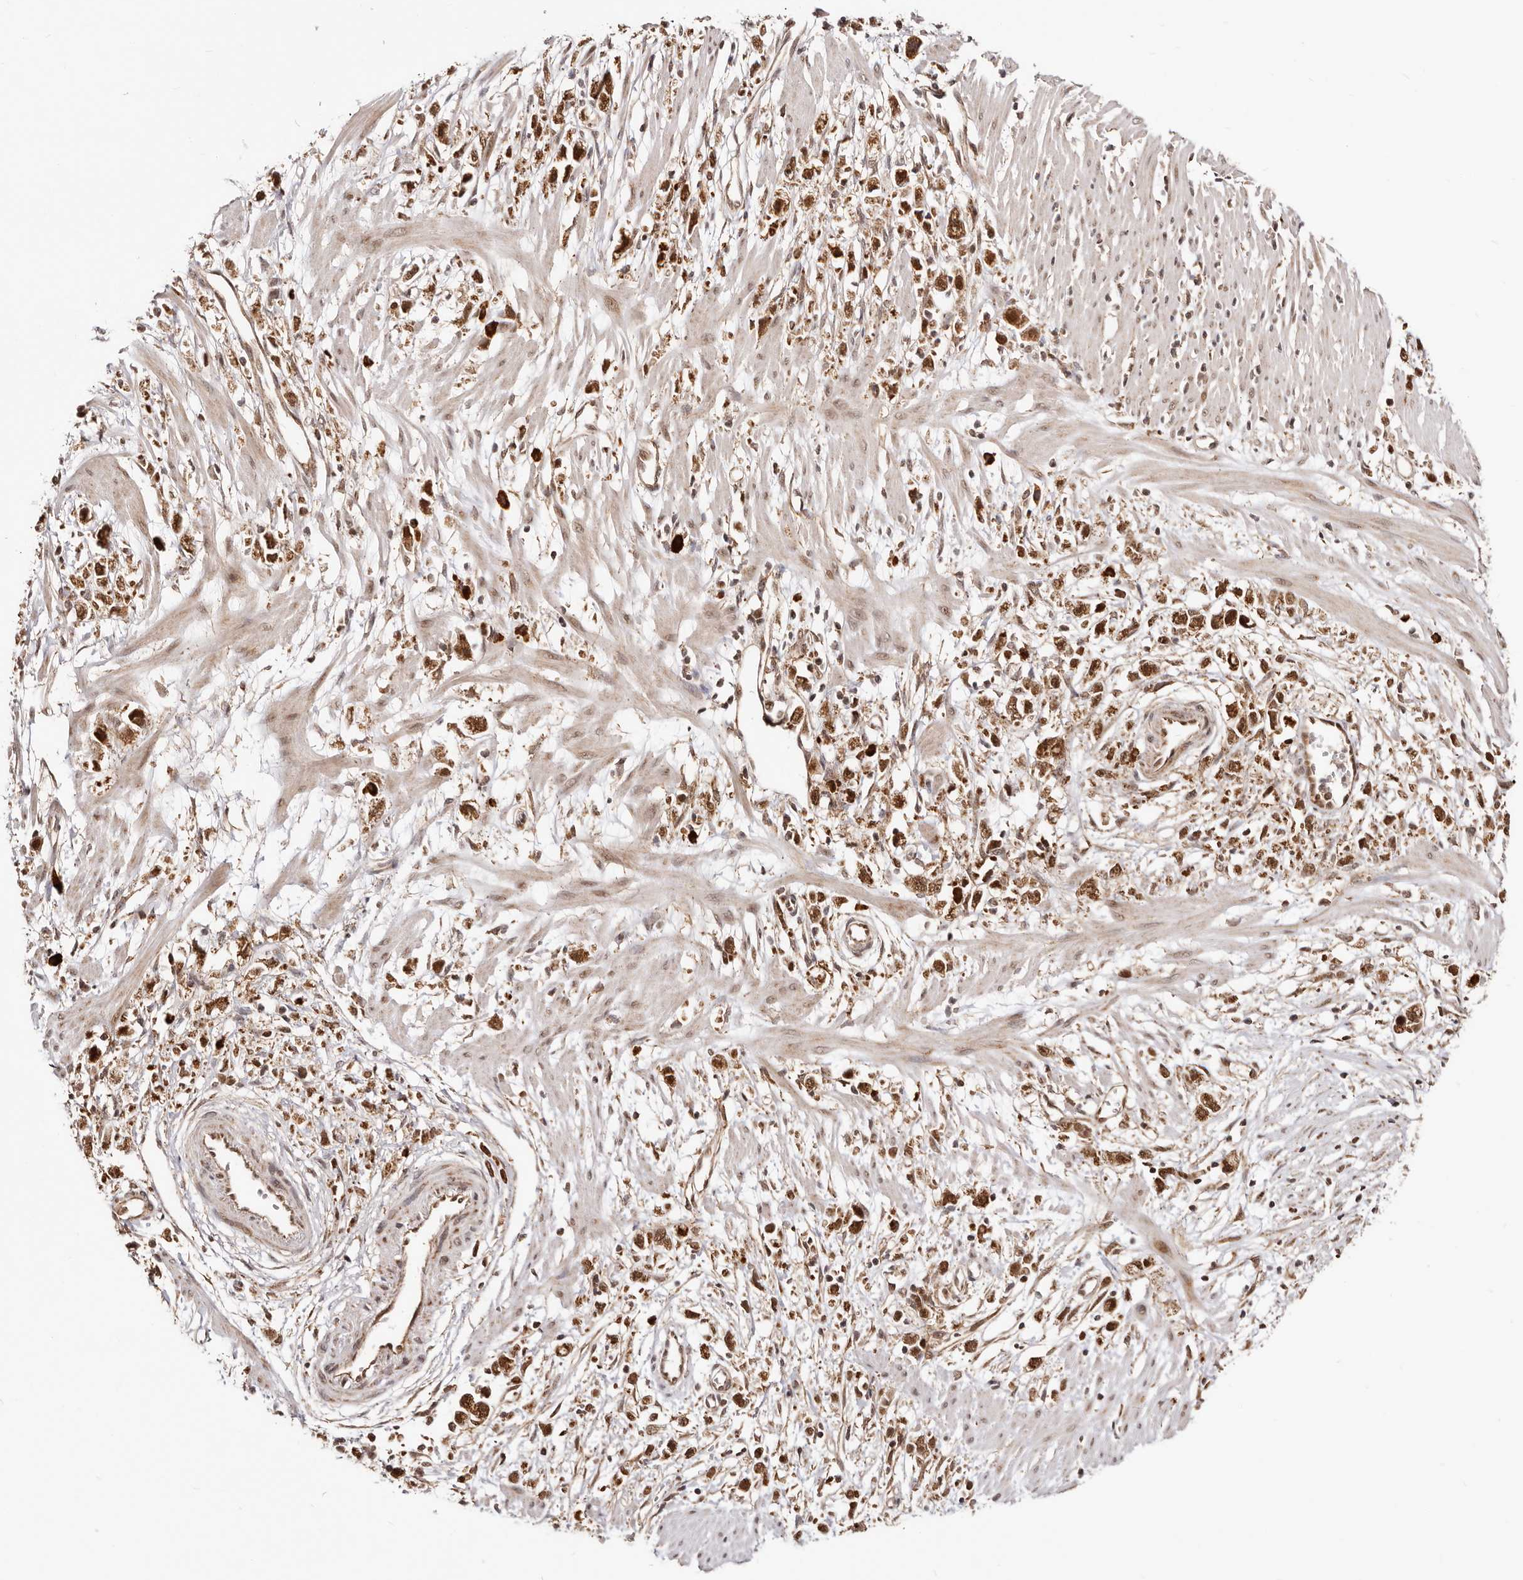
{"staining": {"intensity": "strong", "quantity": ">75%", "location": "cytoplasmic/membranous,nuclear"}, "tissue": "stomach cancer", "cell_type": "Tumor cells", "image_type": "cancer", "snomed": [{"axis": "morphology", "description": "Adenocarcinoma, NOS"}, {"axis": "topography", "description": "Stomach"}], "caption": "Stomach adenocarcinoma was stained to show a protein in brown. There is high levels of strong cytoplasmic/membranous and nuclear positivity in about >75% of tumor cells.", "gene": "SEC14L1", "patient": {"sex": "female", "age": 59}}